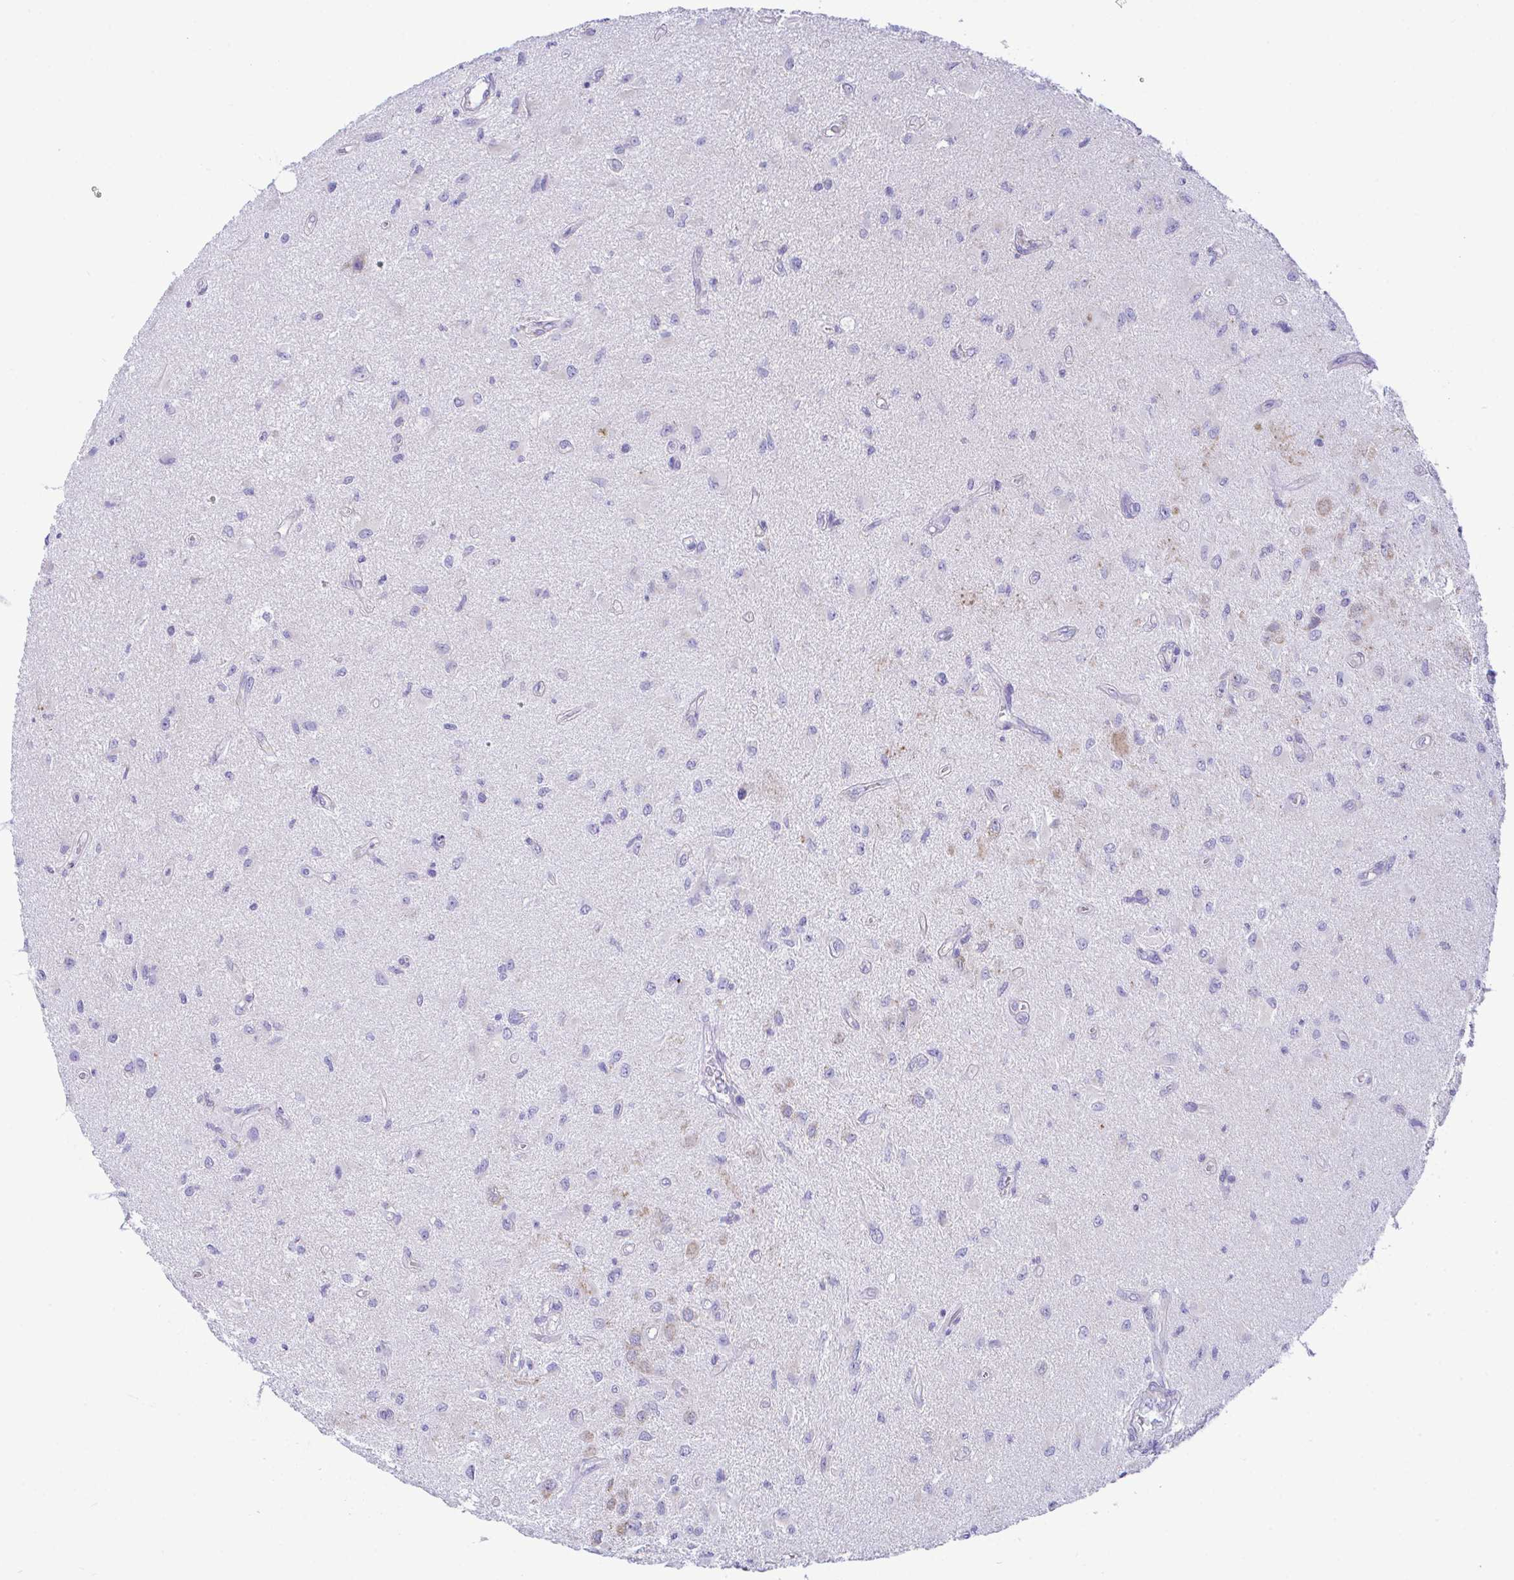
{"staining": {"intensity": "negative", "quantity": "none", "location": "none"}, "tissue": "glioma", "cell_type": "Tumor cells", "image_type": "cancer", "snomed": [{"axis": "morphology", "description": "Glioma, malignant, High grade"}, {"axis": "topography", "description": "Brain"}], "caption": "There is no significant staining in tumor cells of glioma.", "gene": "NLRP8", "patient": {"sex": "male", "age": 67}}